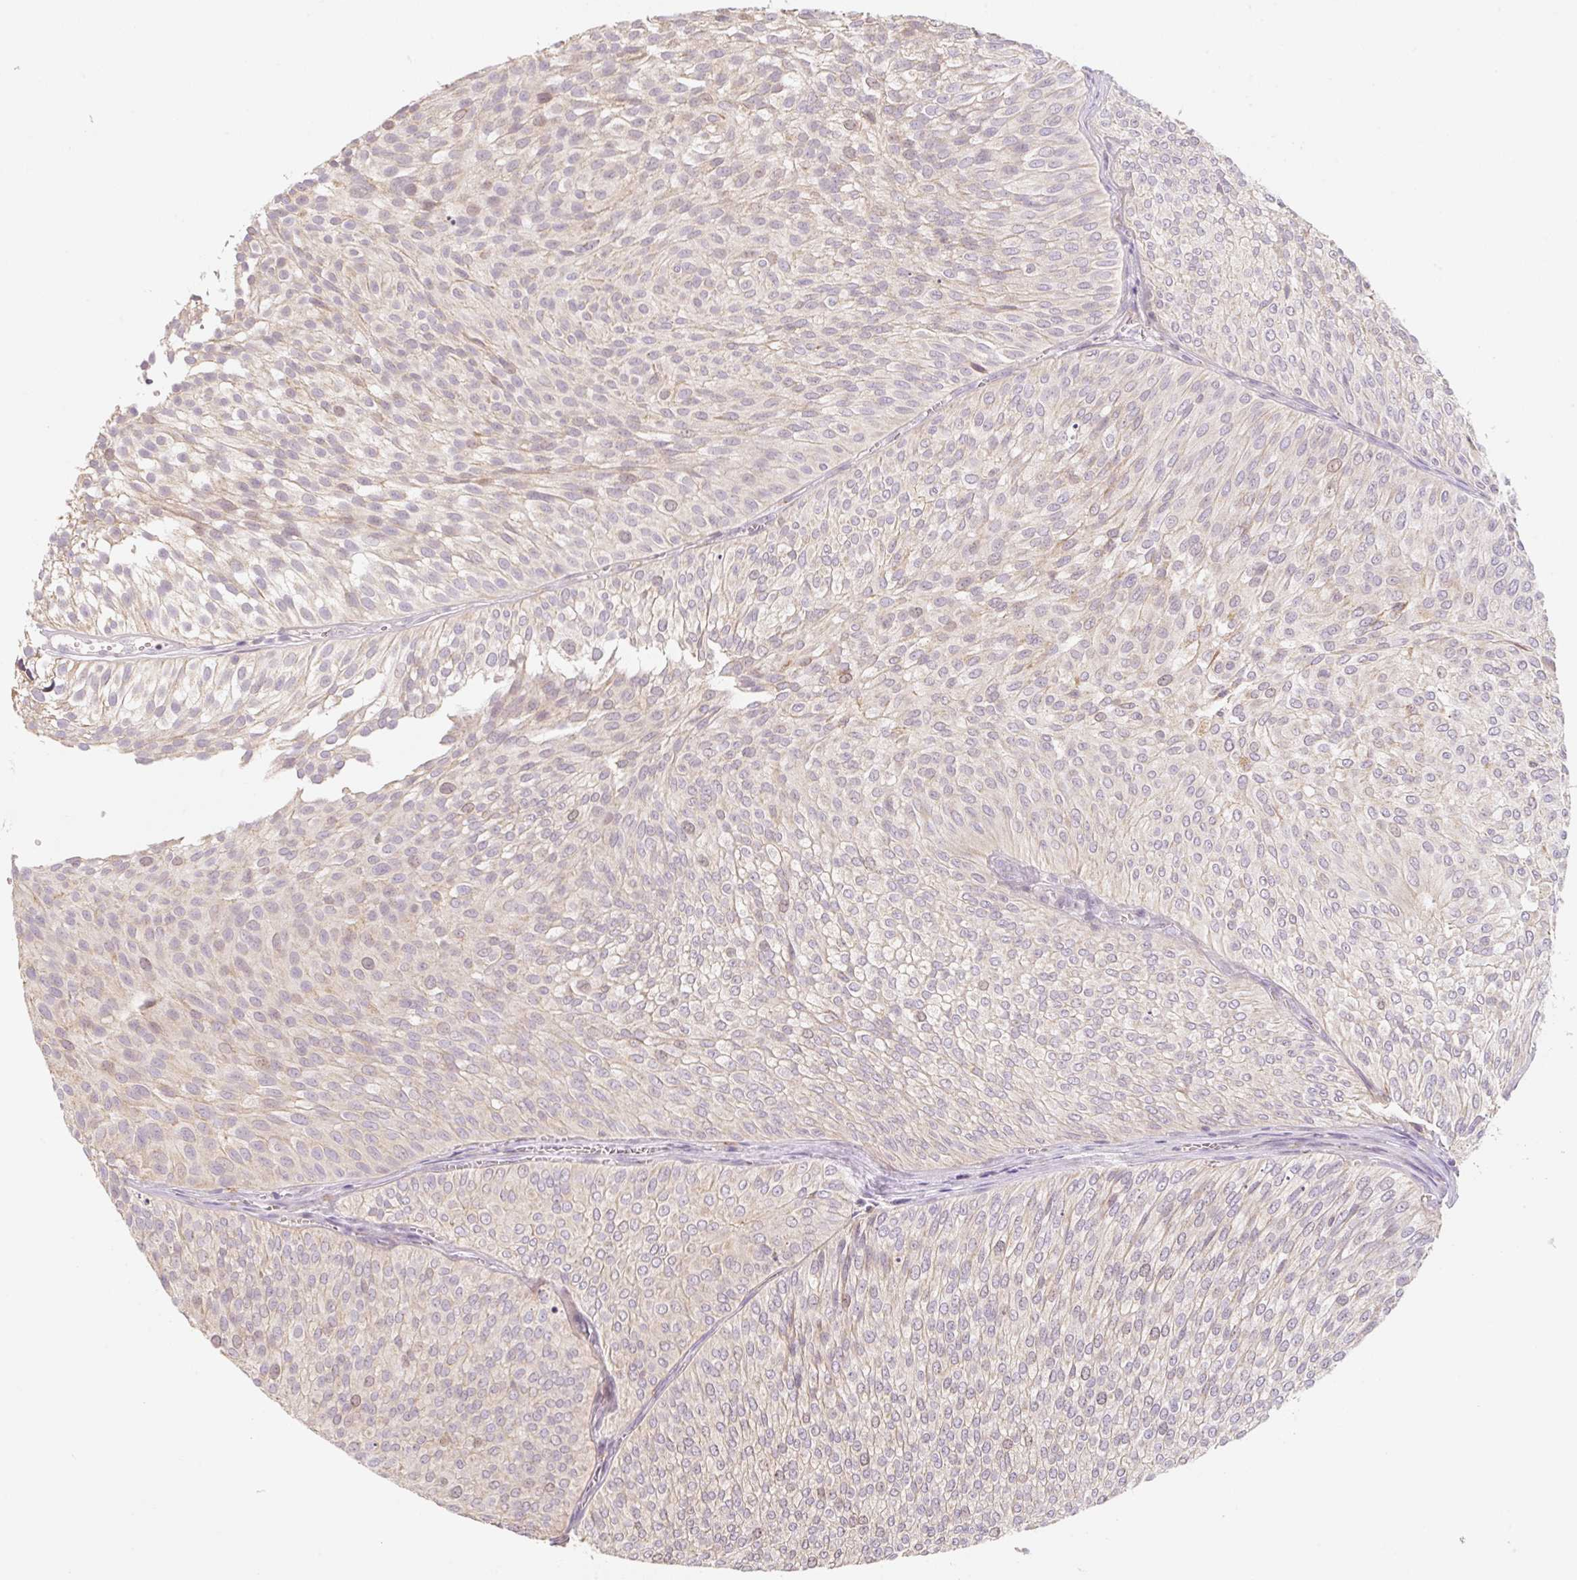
{"staining": {"intensity": "negative", "quantity": "none", "location": "none"}, "tissue": "urothelial cancer", "cell_type": "Tumor cells", "image_type": "cancer", "snomed": [{"axis": "morphology", "description": "Urothelial carcinoma, Low grade"}, {"axis": "topography", "description": "Urinary bladder"}], "caption": "This is an immunohistochemistry (IHC) micrograph of human urothelial cancer. There is no staining in tumor cells.", "gene": "MIA2", "patient": {"sex": "male", "age": 91}}